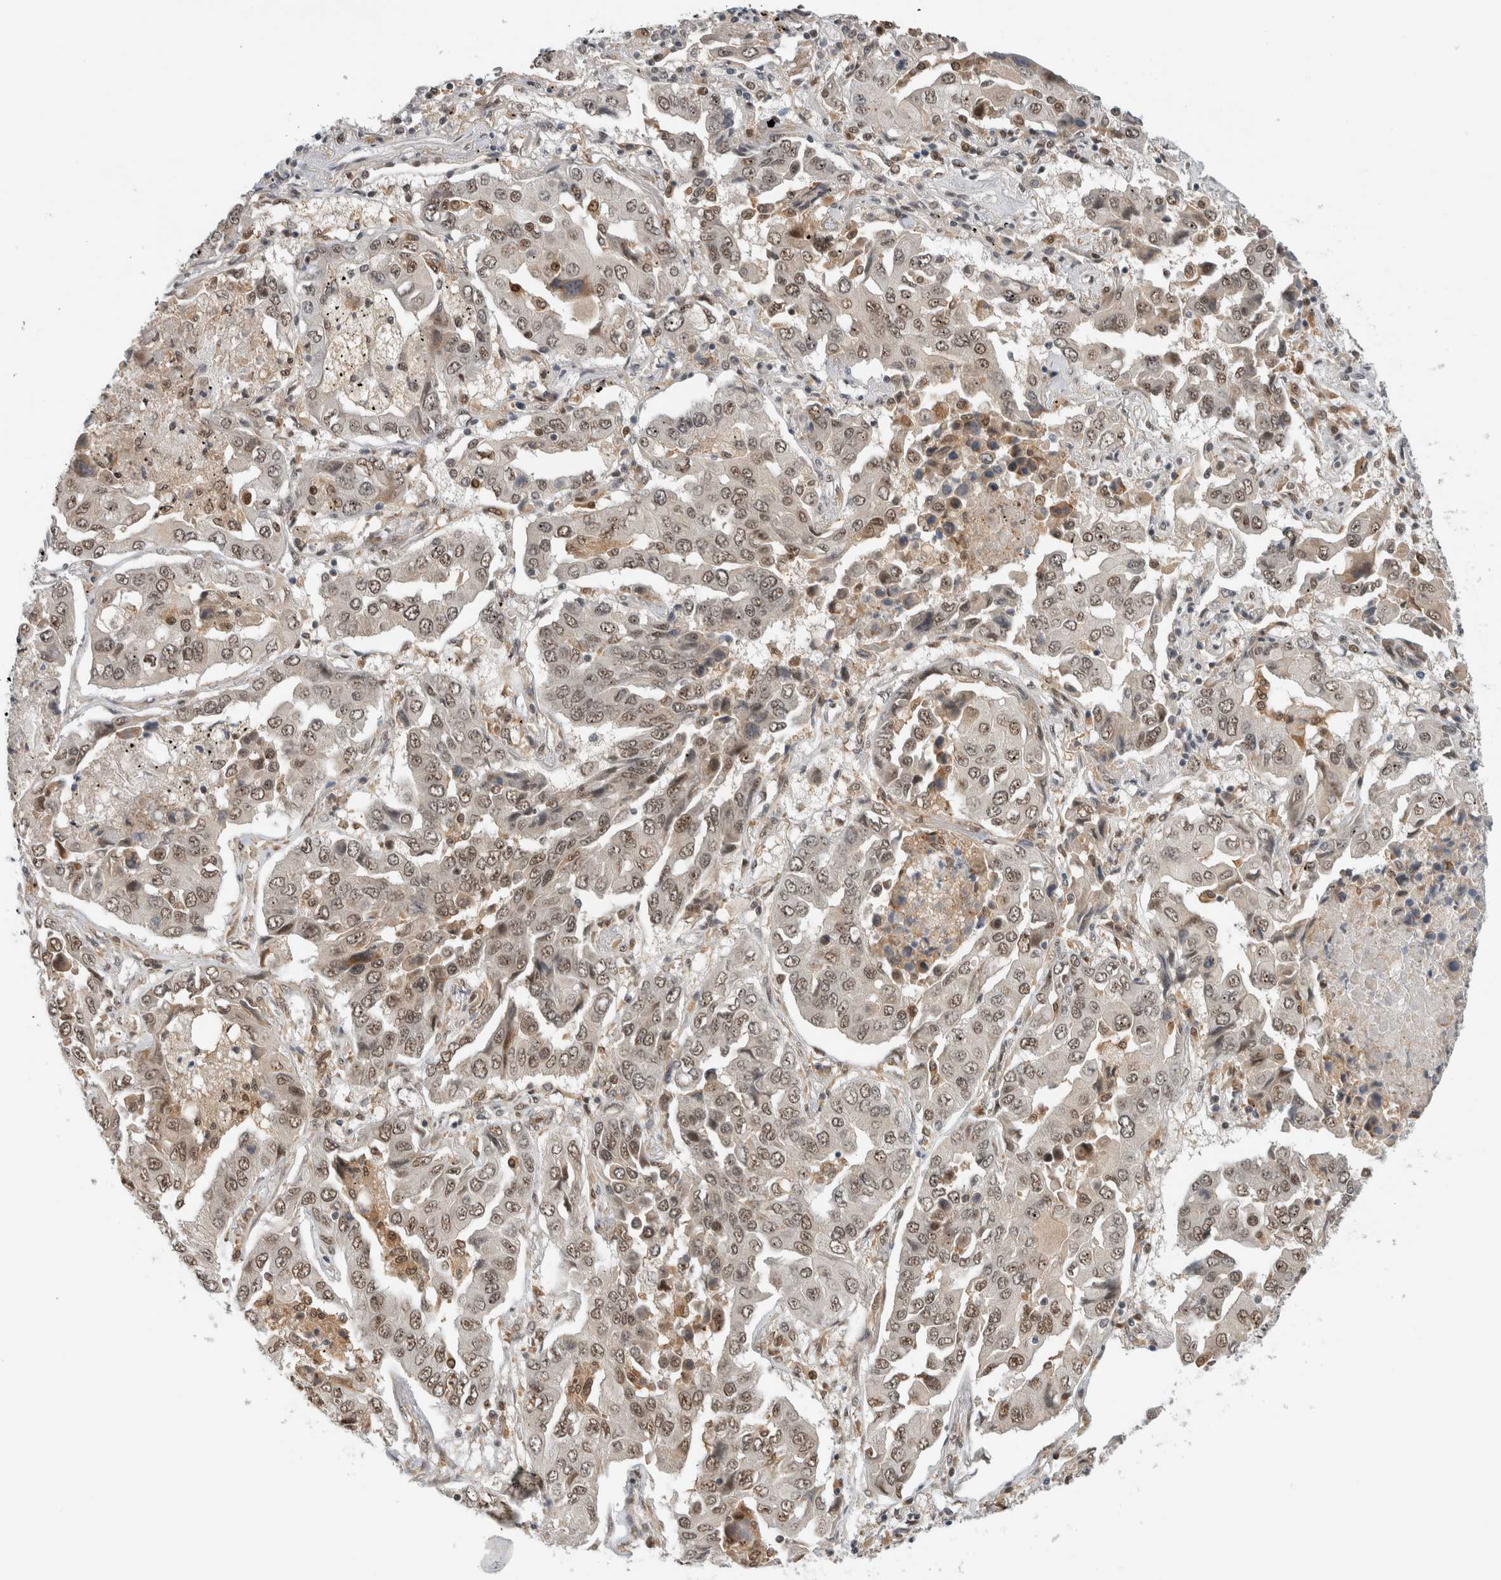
{"staining": {"intensity": "weak", "quantity": ">75%", "location": "nuclear"}, "tissue": "lung cancer", "cell_type": "Tumor cells", "image_type": "cancer", "snomed": [{"axis": "morphology", "description": "Adenocarcinoma, NOS"}, {"axis": "topography", "description": "Lung"}], "caption": "Protein expression analysis of adenocarcinoma (lung) demonstrates weak nuclear positivity in approximately >75% of tumor cells. The staining was performed using DAB (3,3'-diaminobenzidine) to visualize the protein expression in brown, while the nuclei were stained in blue with hematoxylin (Magnification: 20x).", "gene": "NCAPG2", "patient": {"sex": "female", "age": 65}}